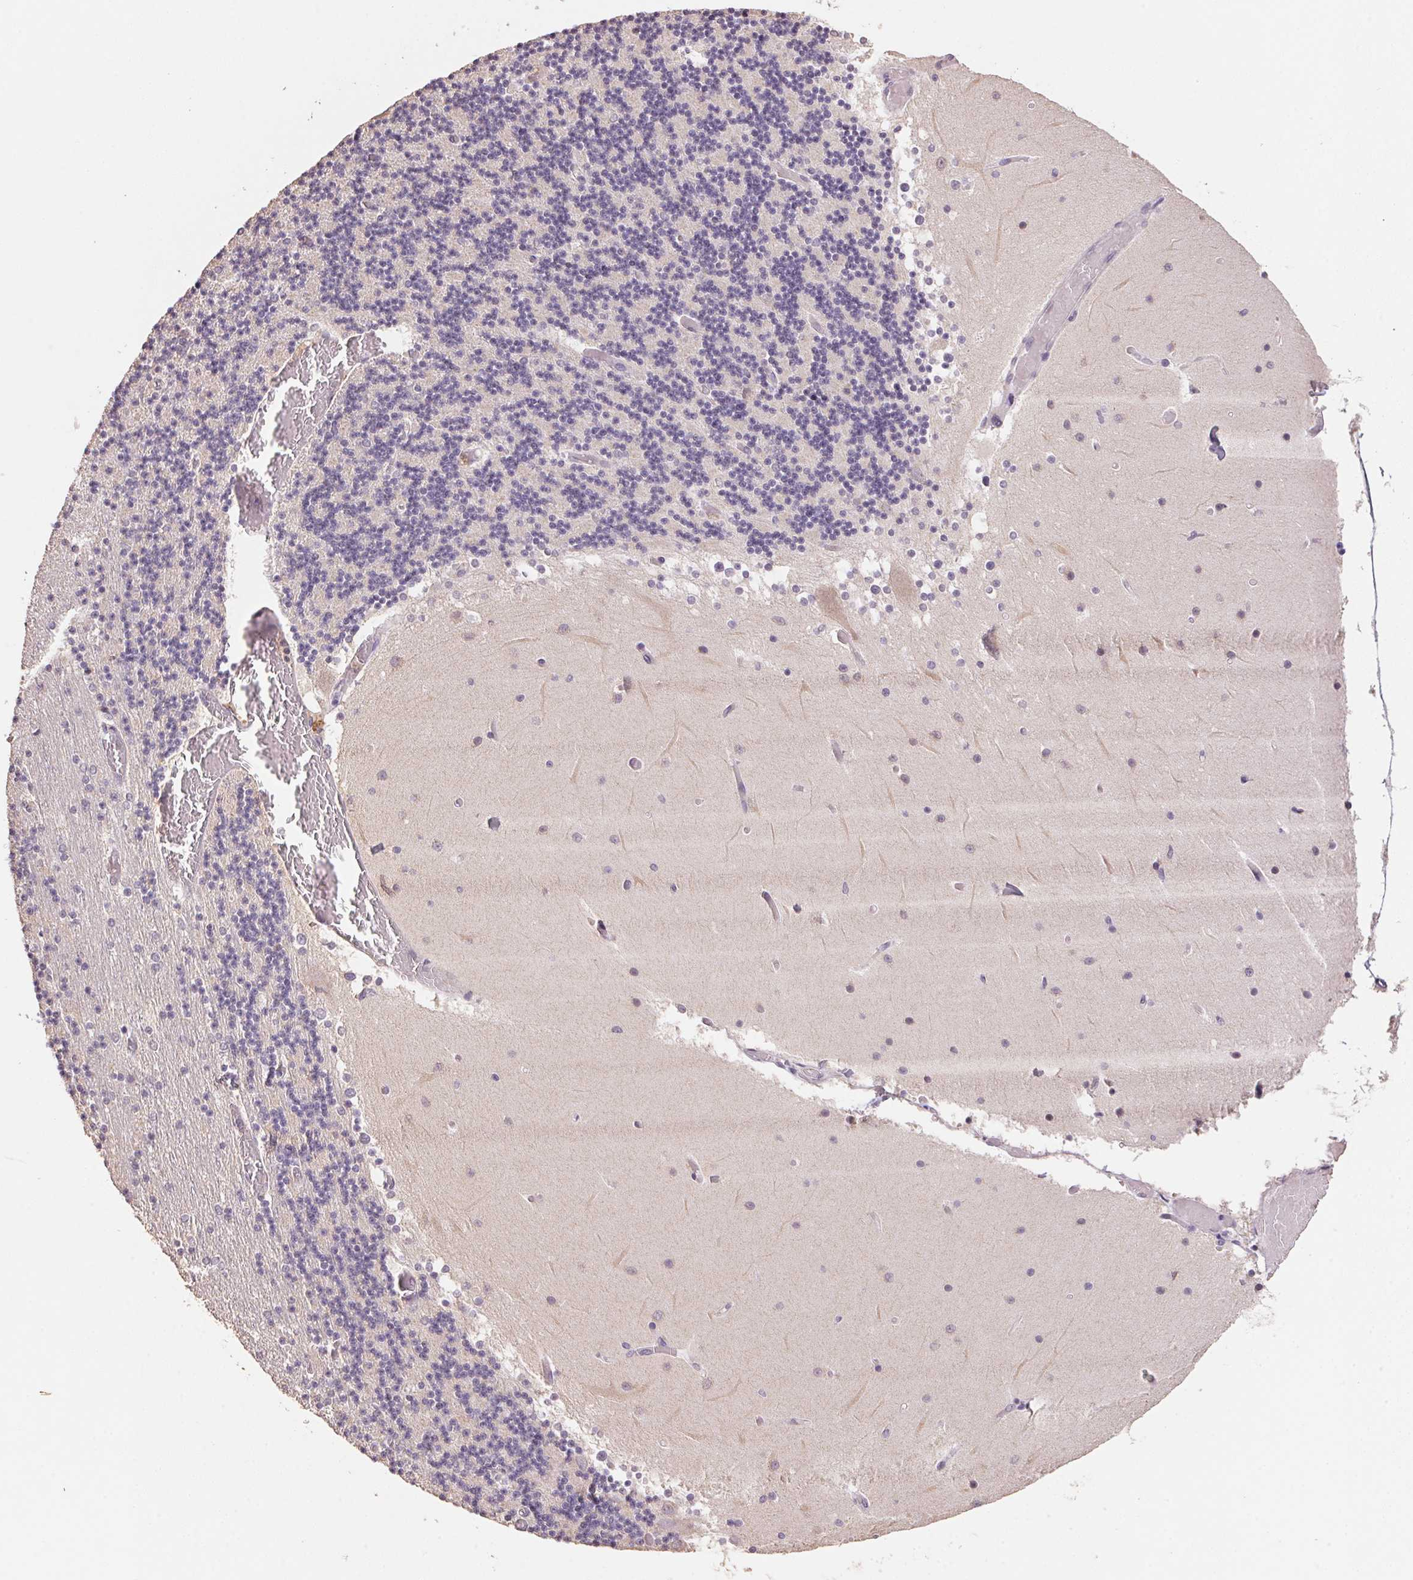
{"staining": {"intensity": "negative", "quantity": "none", "location": "none"}, "tissue": "cerebellum", "cell_type": "Cells in granular layer", "image_type": "normal", "snomed": [{"axis": "morphology", "description": "Normal tissue, NOS"}, {"axis": "topography", "description": "Cerebellum"}], "caption": "Cells in granular layer show no significant positivity in unremarkable cerebellum.", "gene": "CENPF", "patient": {"sex": "female", "age": 28}}